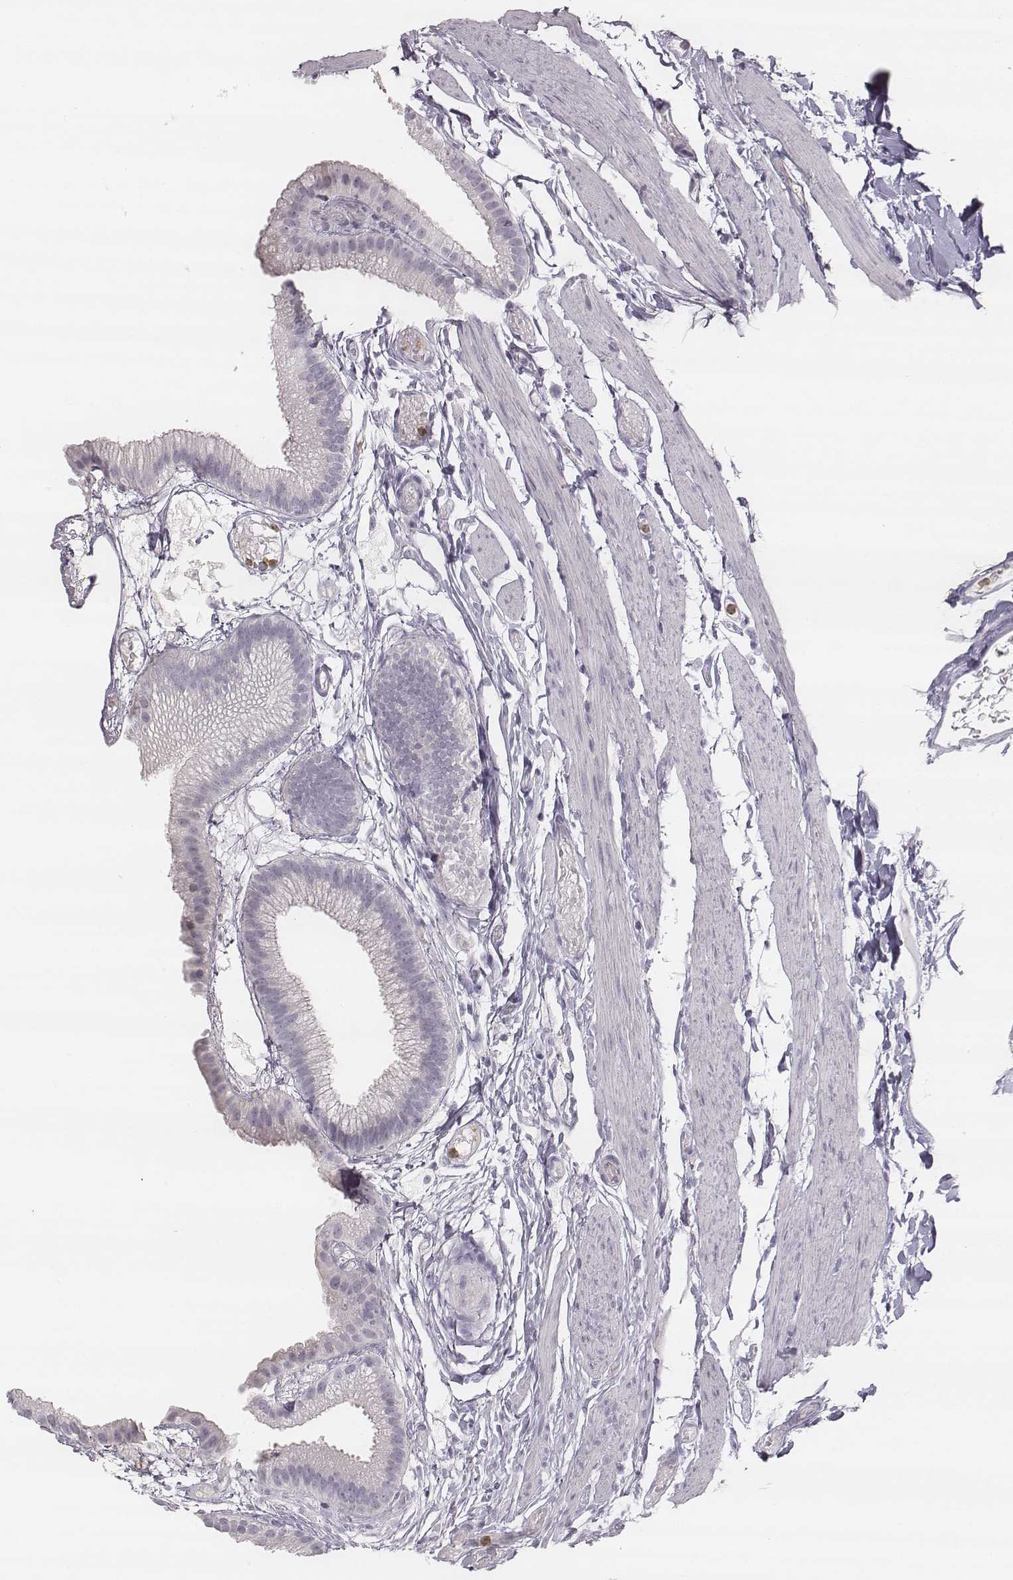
{"staining": {"intensity": "negative", "quantity": "none", "location": "none"}, "tissue": "gallbladder", "cell_type": "Glandular cells", "image_type": "normal", "snomed": [{"axis": "morphology", "description": "Normal tissue, NOS"}, {"axis": "topography", "description": "Gallbladder"}], "caption": "This is an IHC histopathology image of benign gallbladder. There is no expression in glandular cells.", "gene": "KCNJ12", "patient": {"sex": "female", "age": 45}}